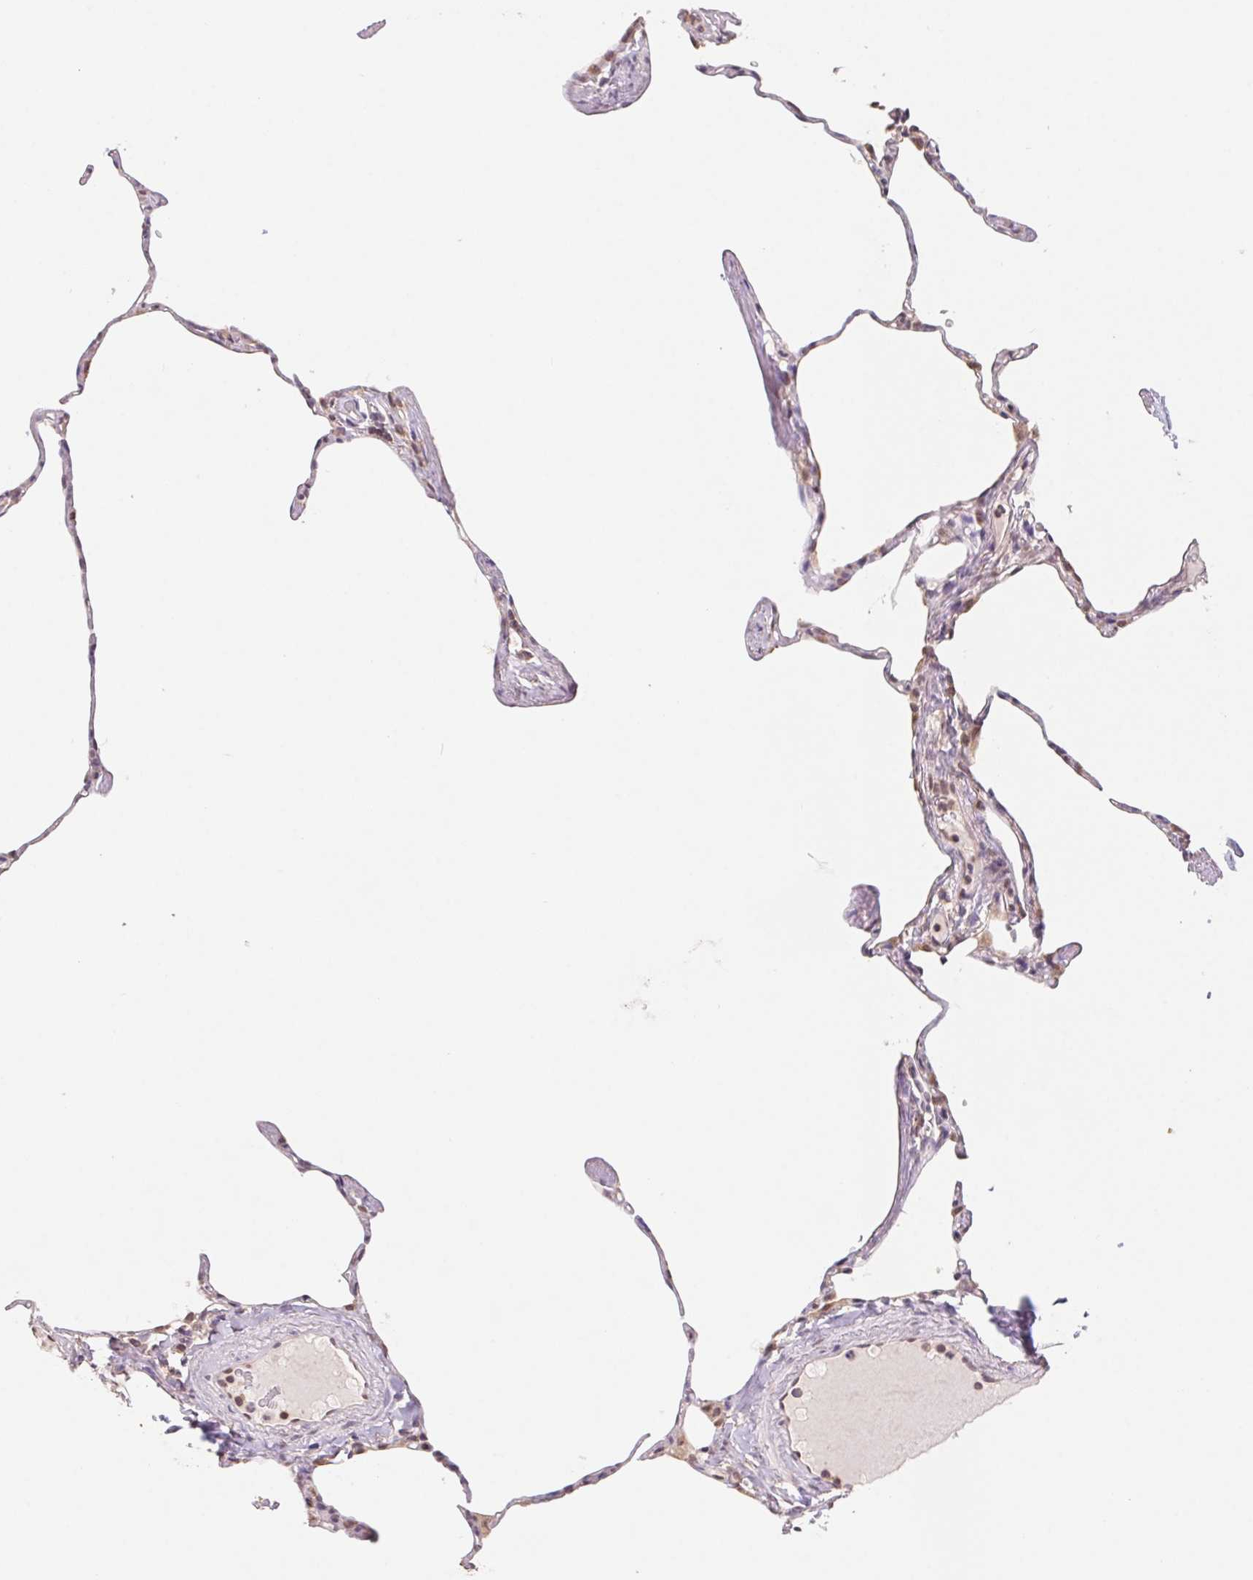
{"staining": {"intensity": "weak", "quantity": "25%-75%", "location": "cytoplasmic/membranous"}, "tissue": "lung", "cell_type": "Alveolar cells", "image_type": "normal", "snomed": [{"axis": "morphology", "description": "Normal tissue, NOS"}, {"axis": "topography", "description": "Lung"}], "caption": "Protein expression analysis of benign lung displays weak cytoplasmic/membranous positivity in approximately 25%-75% of alveolar cells.", "gene": "RPL27A", "patient": {"sex": "male", "age": 65}}